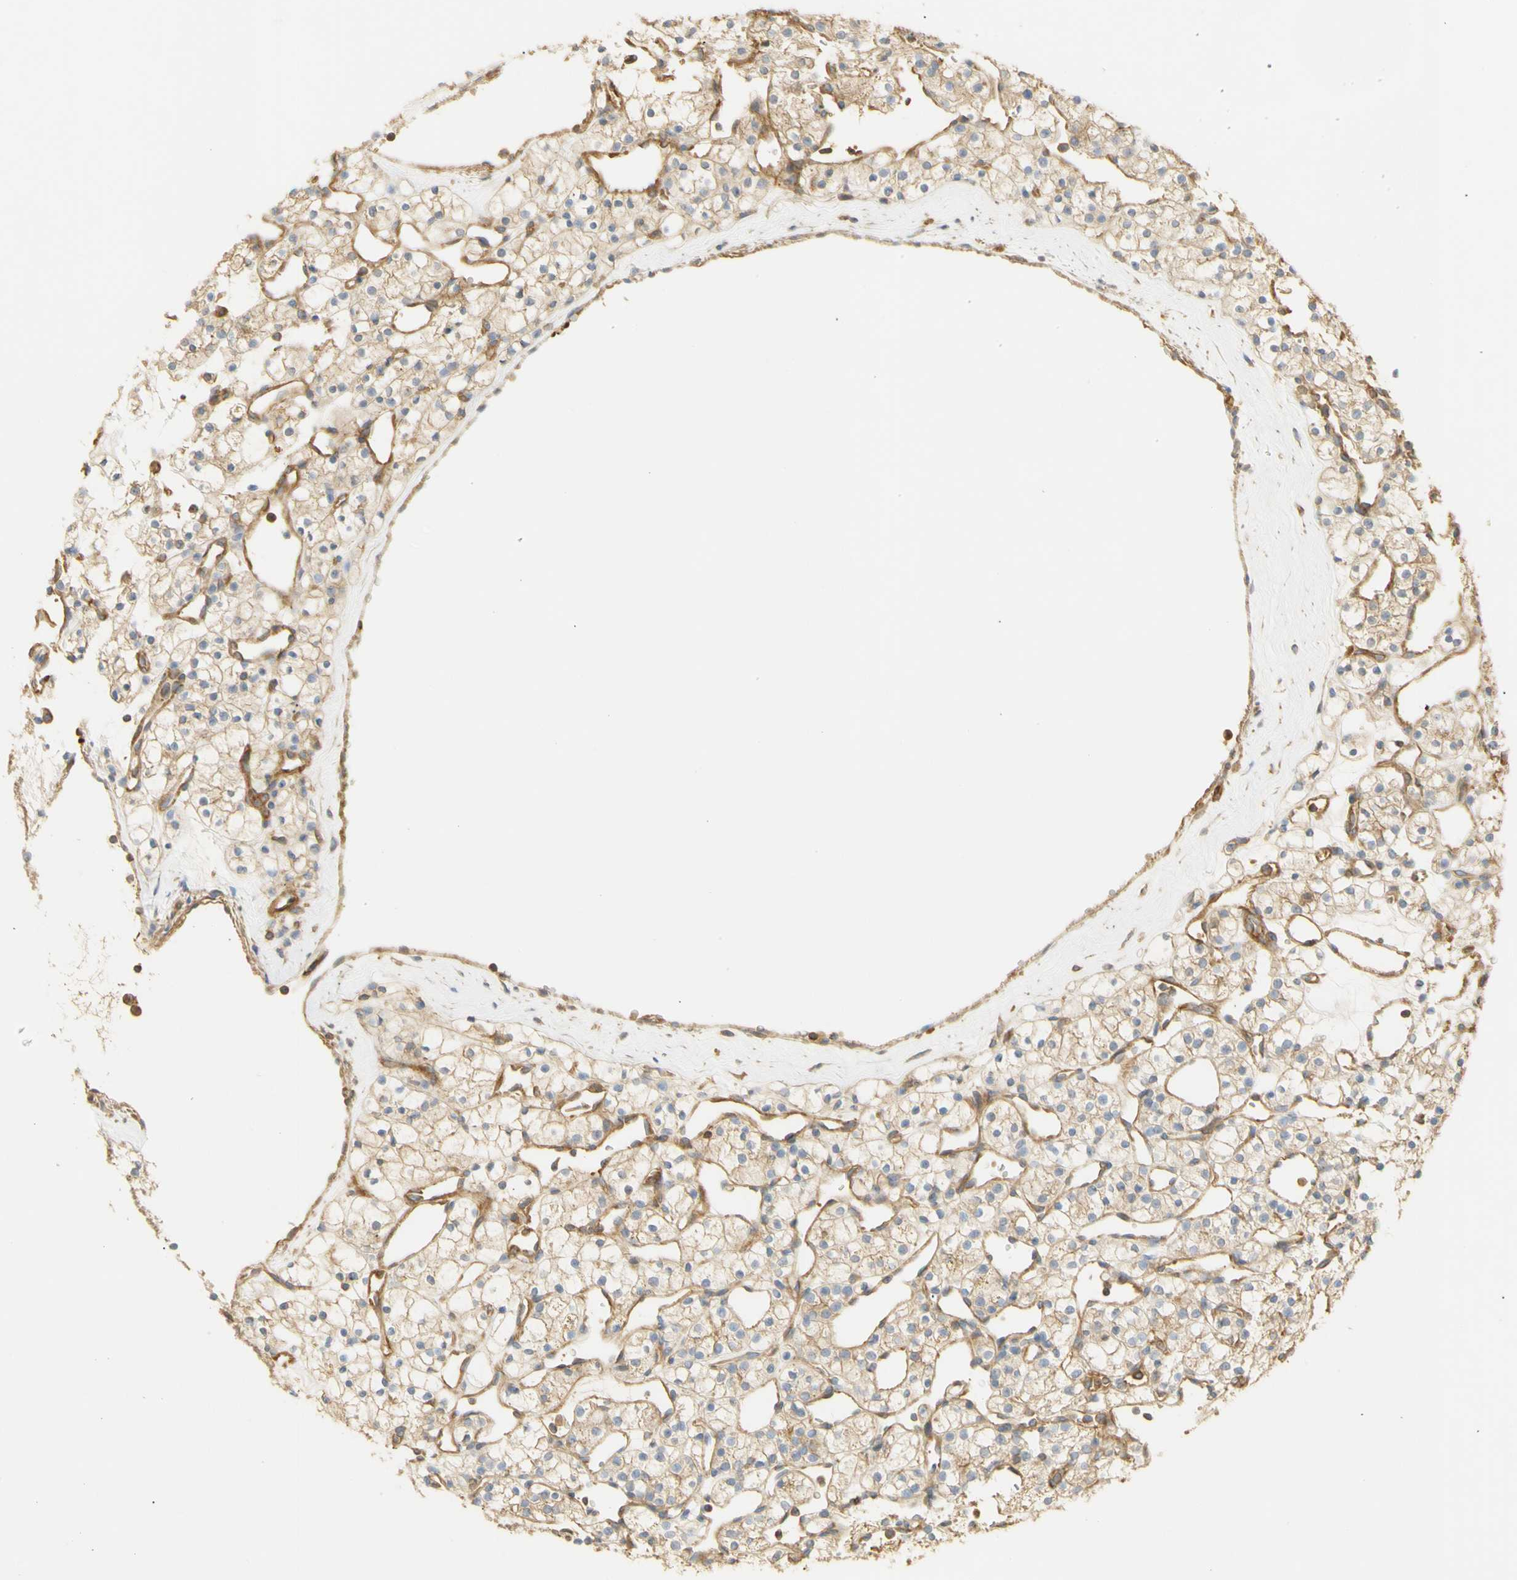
{"staining": {"intensity": "weak", "quantity": ">75%", "location": "cytoplasmic/membranous"}, "tissue": "renal cancer", "cell_type": "Tumor cells", "image_type": "cancer", "snomed": [{"axis": "morphology", "description": "Adenocarcinoma, NOS"}, {"axis": "topography", "description": "Kidney"}], "caption": "Immunohistochemistry staining of renal cancer (adenocarcinoma), which exhibits low levels of weak cytoplasmic/membranous staining in about >75% of tumor cells indicating weak cytoplasmic/membranous protein staining. The staining was performed using DAB (brown) for protein detection and nuclei were counterstained in hematoxylin (blue).", "gene": "KCNE4", "patient": {"sex": "female", "age": 60}}